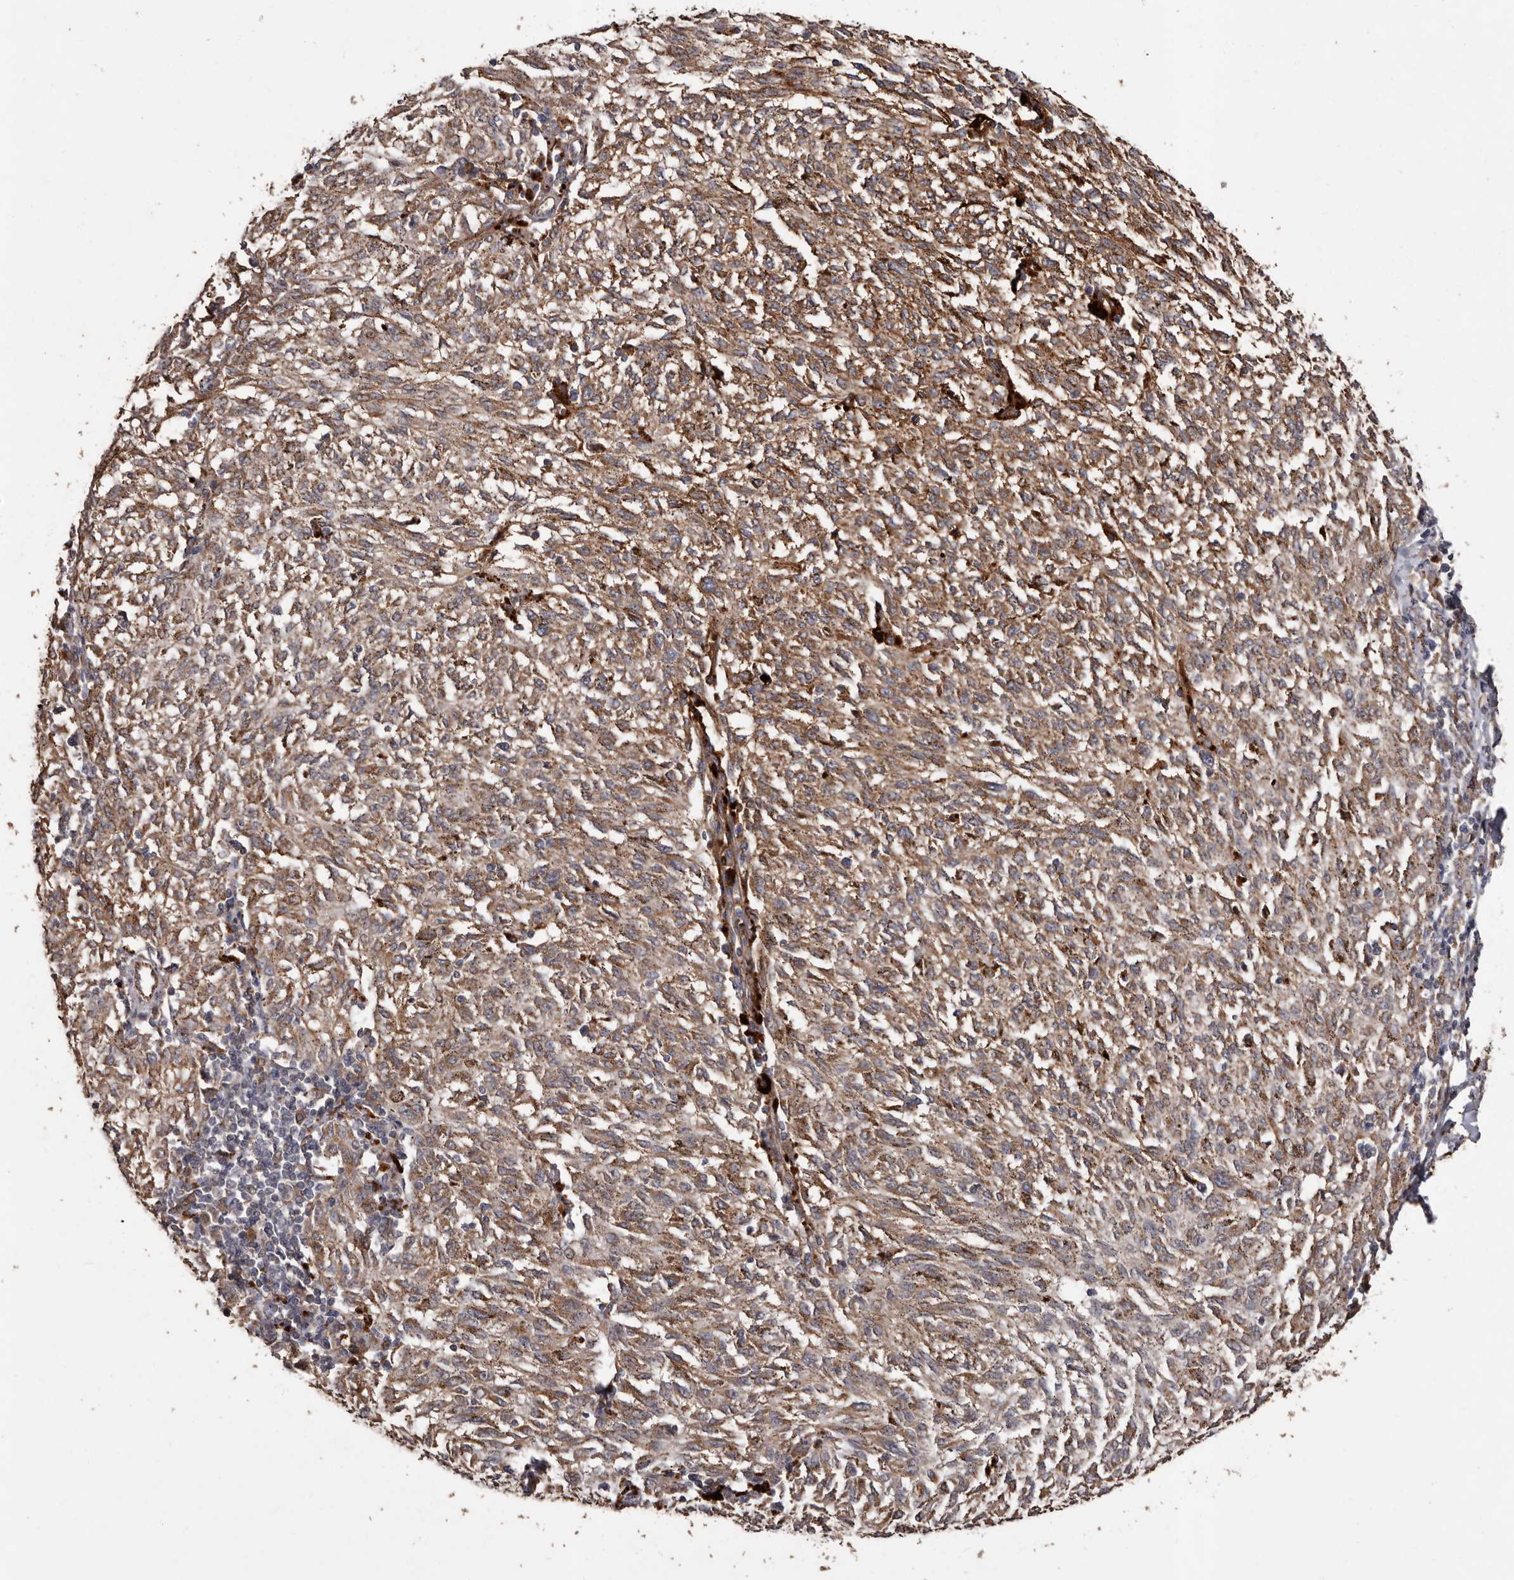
{"staining": {"intensity": "moderate", "quantity": ">75%", "location": "cytoplasmic/membranous"}, "tissue": "melanoma", "cell_type": "Tumor cells", "image_type": "cancer", "snomed": [{"axis": "morphology", "description": "Malignant melanoma, NOS"}, {"axis": "topography", "description": "Skin"}], "caption": "Immunohistochemical staining of human melanoma displays medium levels of moderate cytoplasmic/membranous staining in about >75% of tumor cells. (DAB IHC with brightfield microscopy, high magnification).", "gene": "BRAT1", "patient": {"sex": "female", "age": 72}}